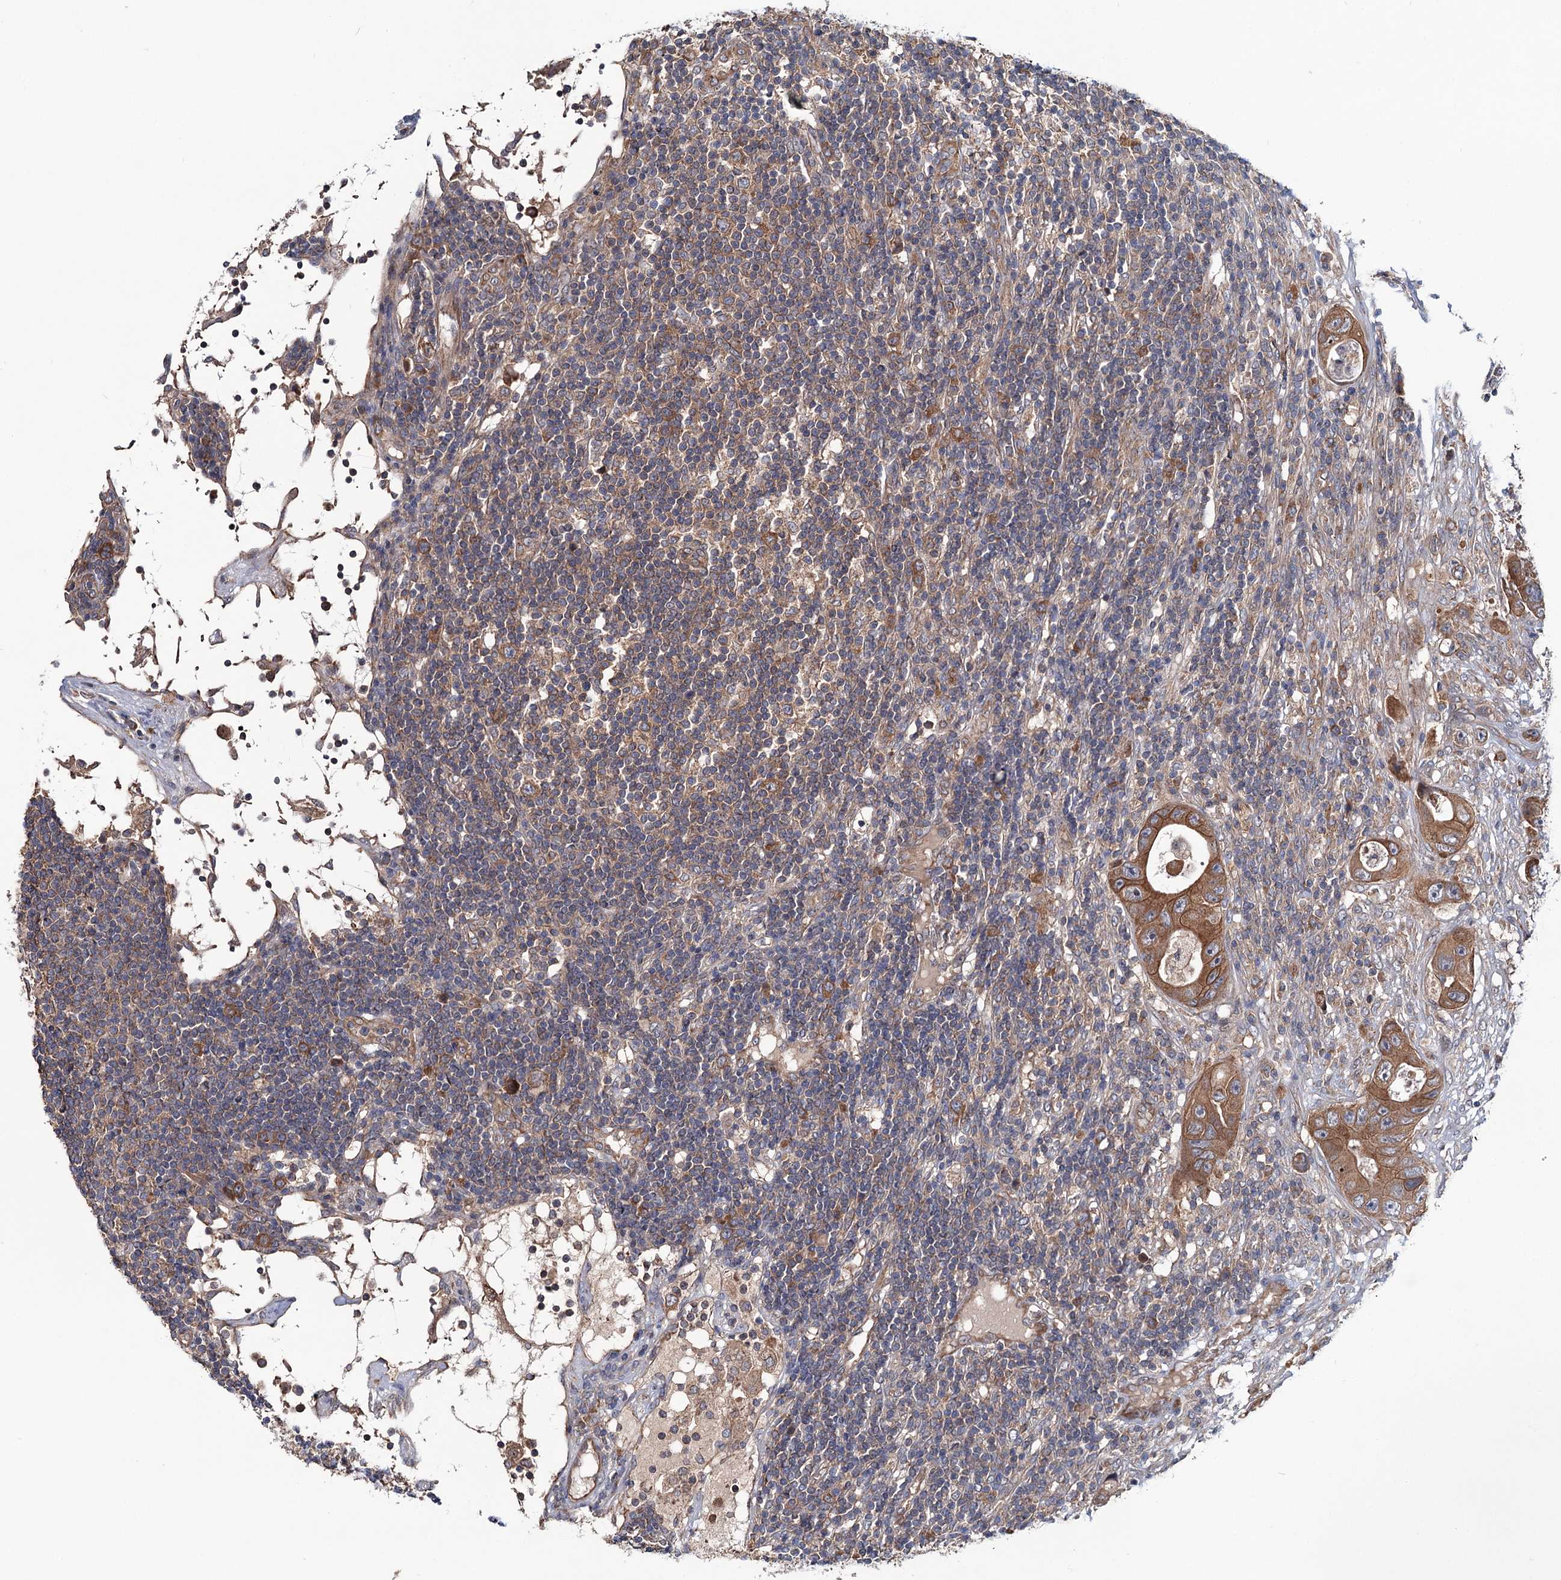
{"staining": {"intensity": "moderate", "quantity": ">75%", "location": "cytoplasmic/membranous"}, "tissue": "colorectal cancer", "cell_type": "Tumor cells", "image_type": "cancer", "snomed": [{"axis": "morphology", "description": "Adenocarcinoma, NOS"}, {"axis": "topography", "description": "Colon"}], "caption": "Immunohistochemistry (DAB (3,3'-diaminobenzidine)) staining of human colorectal cancer (adenocarcinoma) shows moderate cytoplasmic/membranous protein staining in about >75% of tumor cells. Using DAB (3,3'-diaminobenzidine) (brown) and hematoxylin (blue) stains, captured at high magnification using brightfield microscopy.", "gene": "MTRR", "patient": {"sex": "female", "age": 46}}